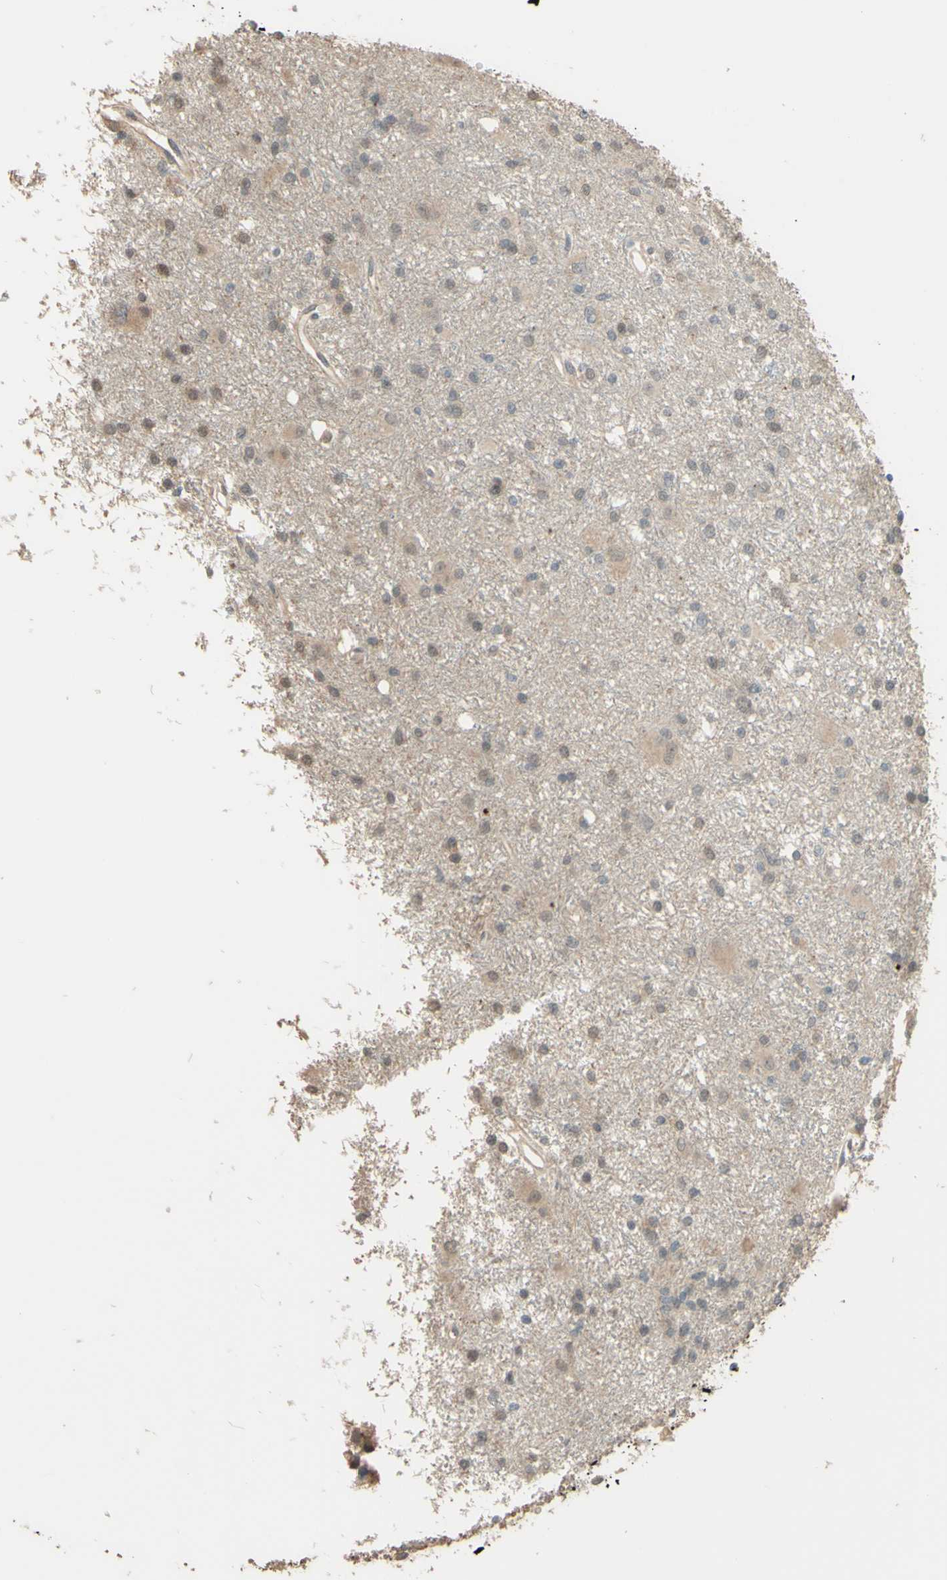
{"staining": {"intensity": "weak", "quantity": "<25%", "location": "cytoplasmic/membranous"}, "tissue": "glioma", "cell_type": "Tumor cells", "image_type": "cancer", "snomed": [{"axis": "morphology", "description": "Glioma, malignant, High grade"}, {"axis": "topography", "description": "Brain"}], "caption": "IHC micrograph of neoplastic tissue: human malignant high-grade glioma stained with DAB (3,3'-diaminobenzidine) reveals no significant protein staining in tumor cells.", "gene": "SMIM19", "patient": {"sex": "female", "age": 59}}